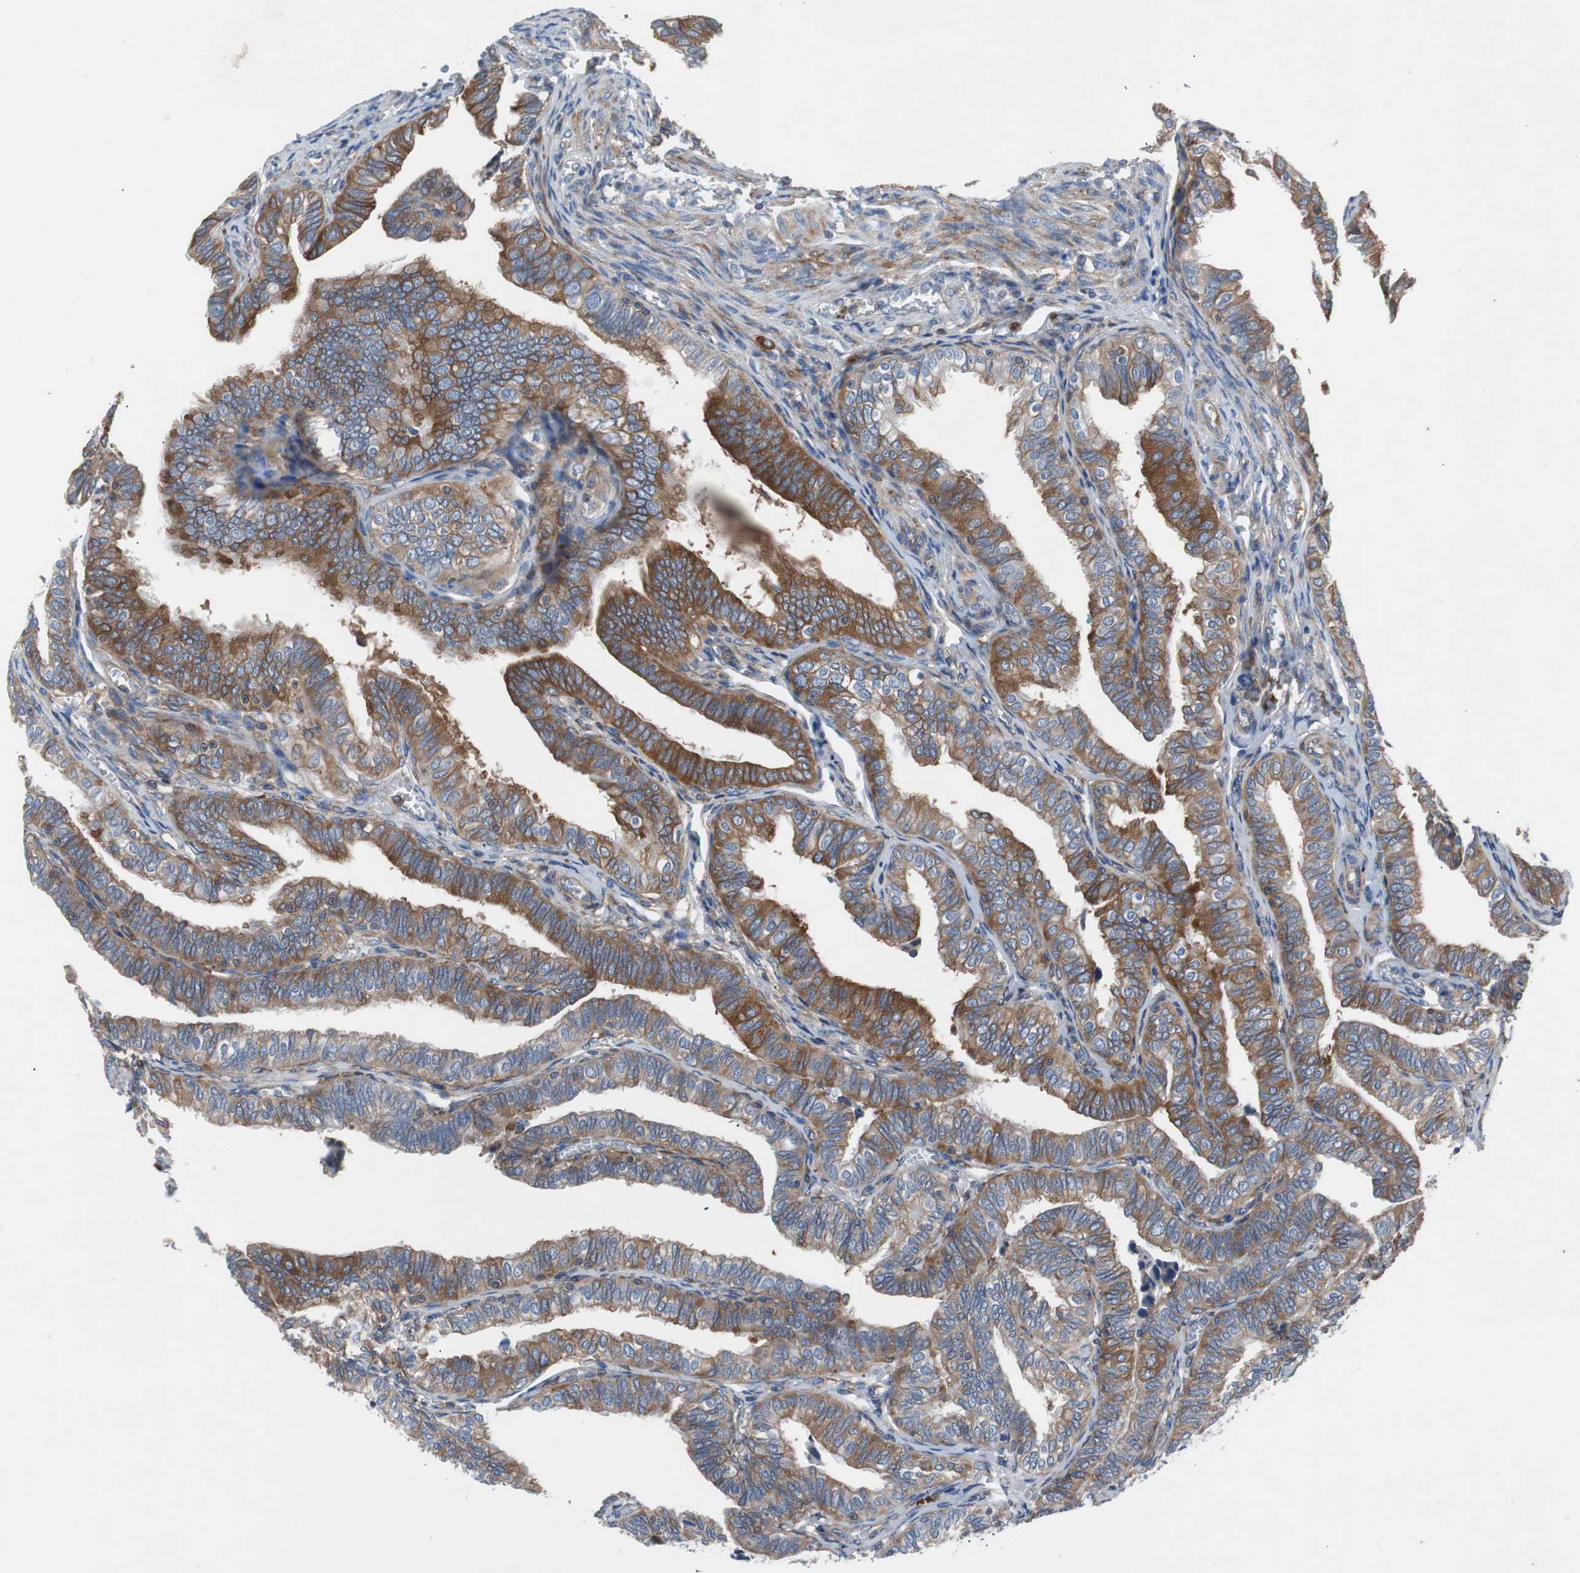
{"staining": {"intensity": "strong", "quantity": ">75%", "location": "cytoplasmic/membranous"}, "tissue": "fallopian tube", "cell_type": "Glandular cells", "image_type": "normal", "snomed": [{"axis": "morphology", "description": "Normal tissue, NOS"}, {"axis": "topography", "description": "Fallopian tube"}], "caption": "Normal fallopian tube exhibits strong cytoplasmic/membranous positivity in about >75% of glandular cells, visualized by immunohistochemistry. (DAB IHC with brightfield microscopy, high magnification).", "gene": "GYS1", "patient": {"sex": "female", "age": 46}}